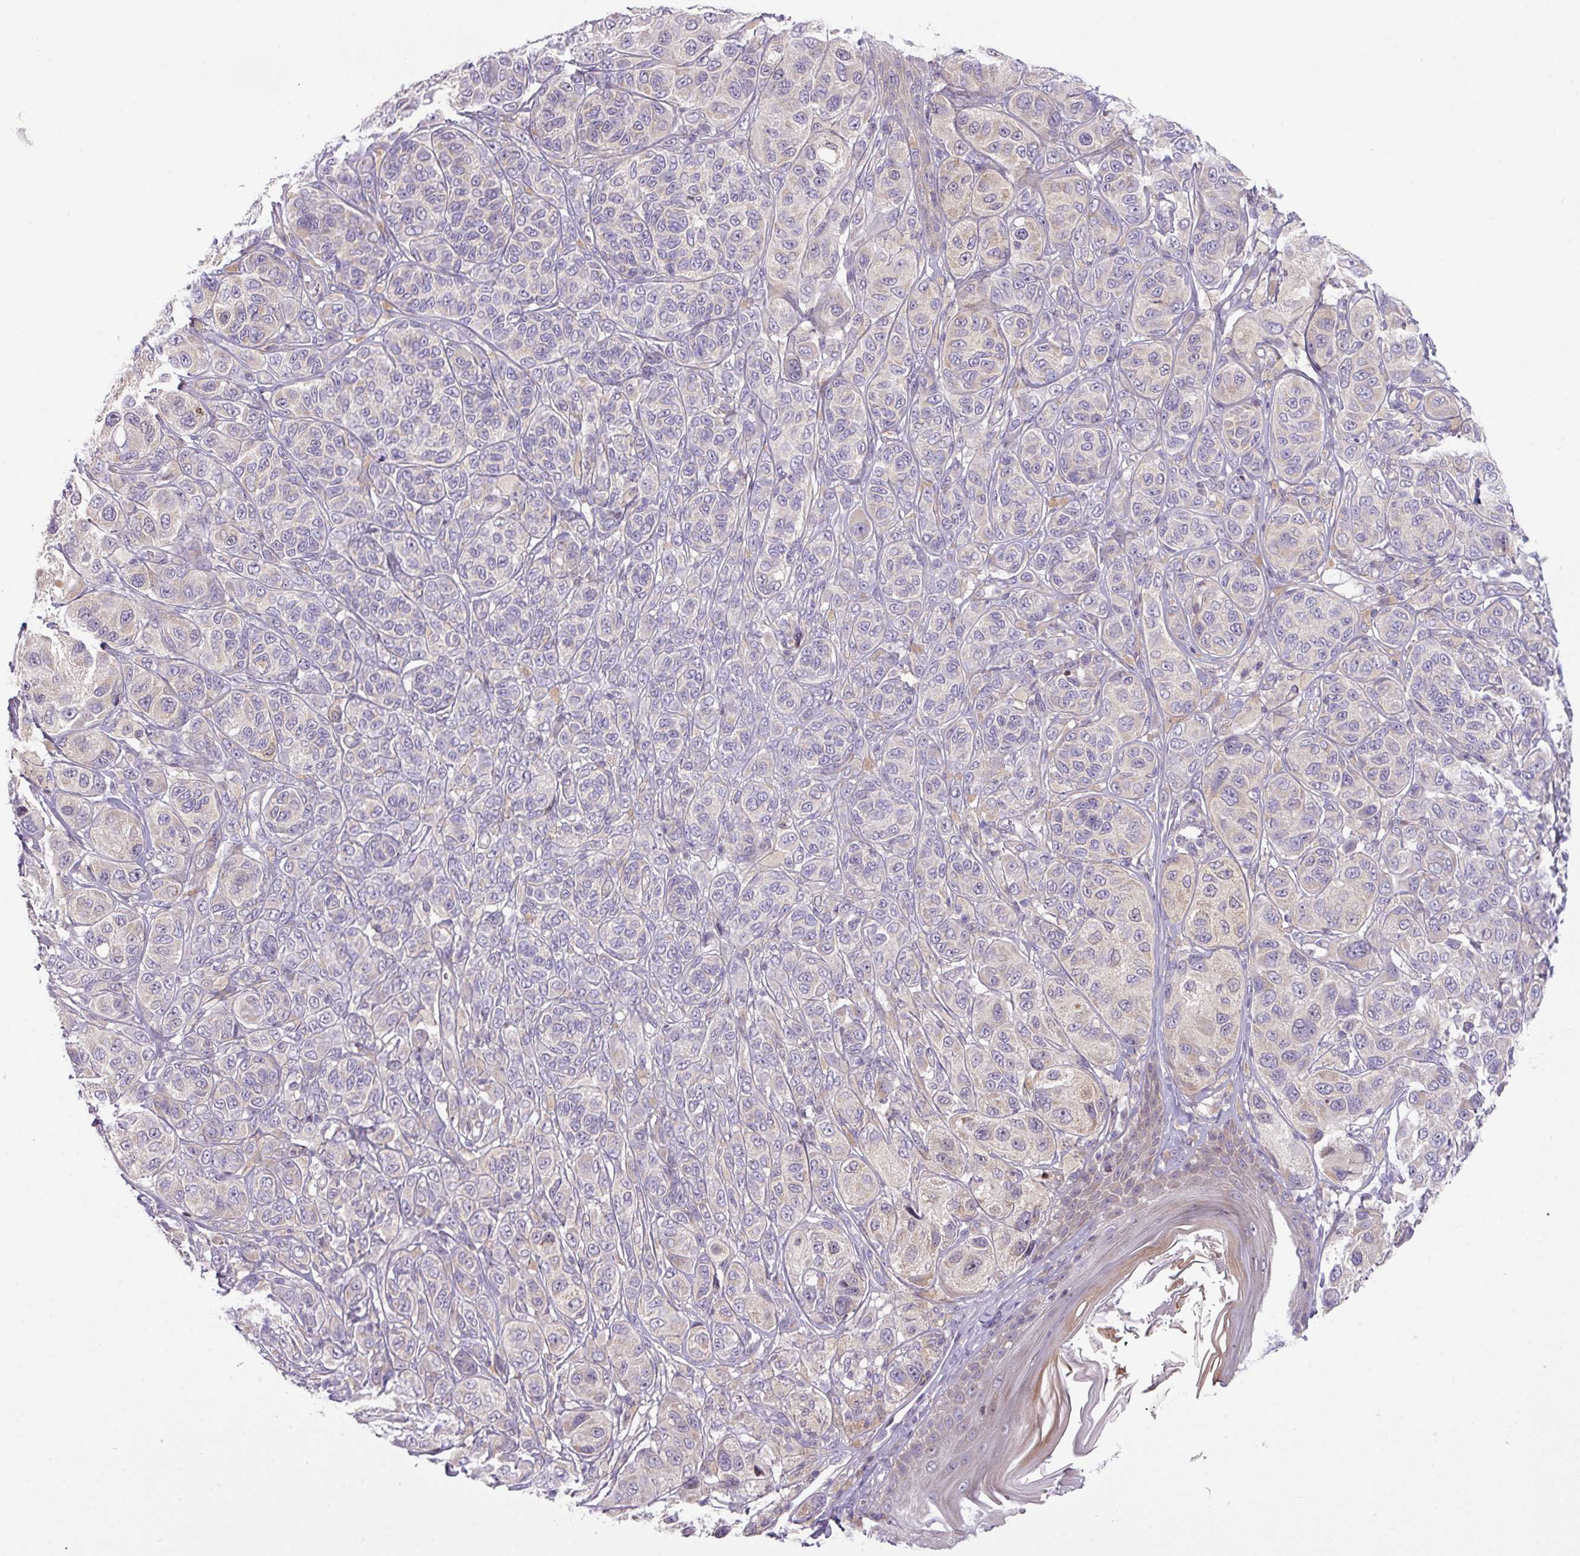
{"staining": {"intensity": "negative", "quantity": "none", "location": "none"}, "tissue": "melanoma", "cell_type": "Tumor cells", "image_type": "cancer", "snomed": [{"axis": "morphology", "description": "Malignant melanoma, NOS"}, {"axis": "topography", "description": "Skin"}], "caption": "Tumor cells show no significant protein expression in melanoma. (DAB IHC, high magnification).", "gene": "ZNF394", "patient": {"sex": "male", "age": 42}}